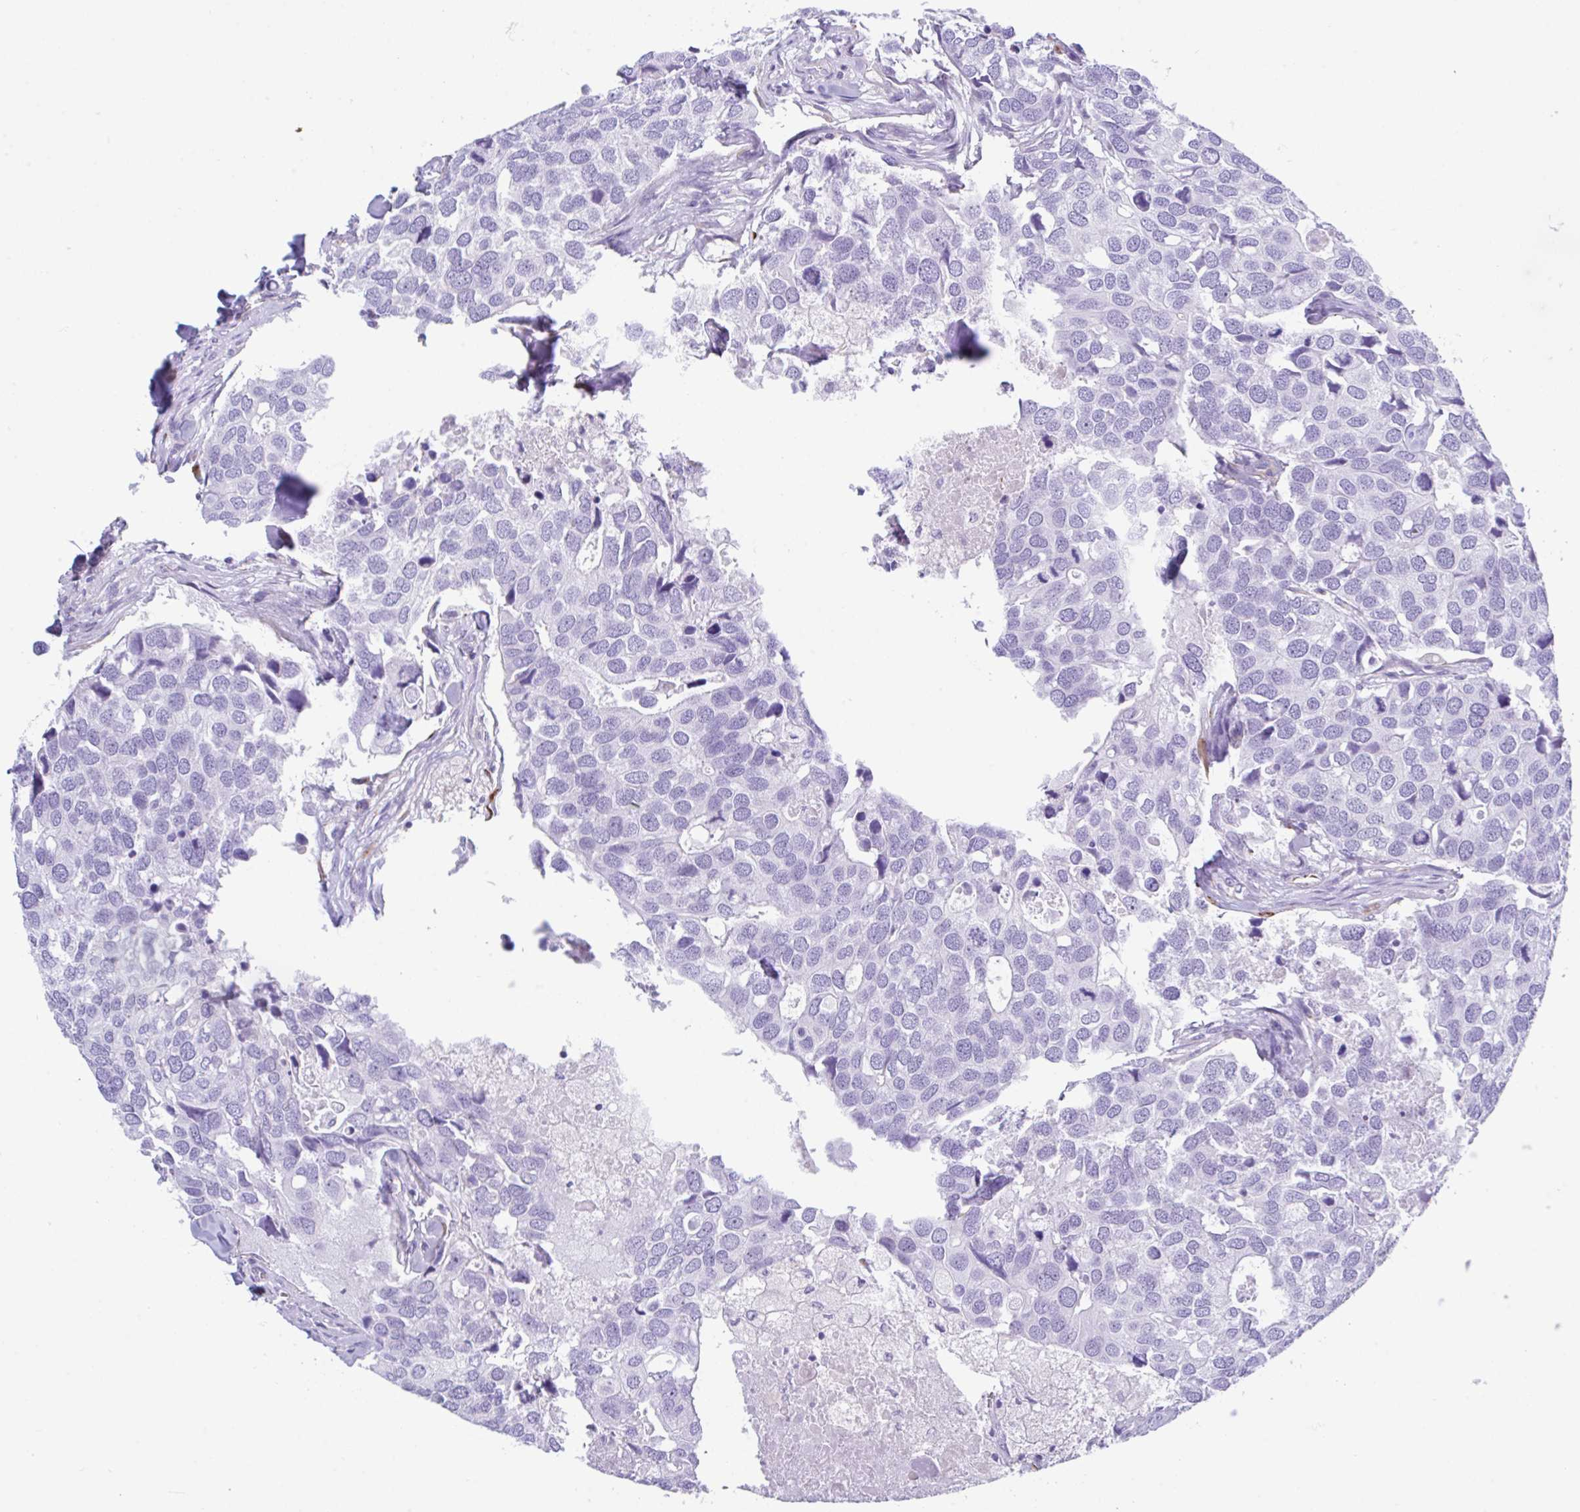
{"staining": {"intensity": "negative", "quantity": "none", "location": "none"}, "tissue": "breast cancer", "cell_type": "Tumor cells", "image_type": "cancer", "snomed": [{"axis": "morphology", "description": "Duct carcinoma"}, {"axis": "topography", "description": "Breast"}], "caption": "DAB (3,3'-diaminobenzidine) immunohistochemical staining of breast cancer displays no significant staining in tumor cells. (Brightfield microscopy of DAB (3,3'-diaminobenzidine) immunohistochemistry at high magnification).", "gene": "NDUFAF8", "patient": {"sex": "female", "age": 83}}